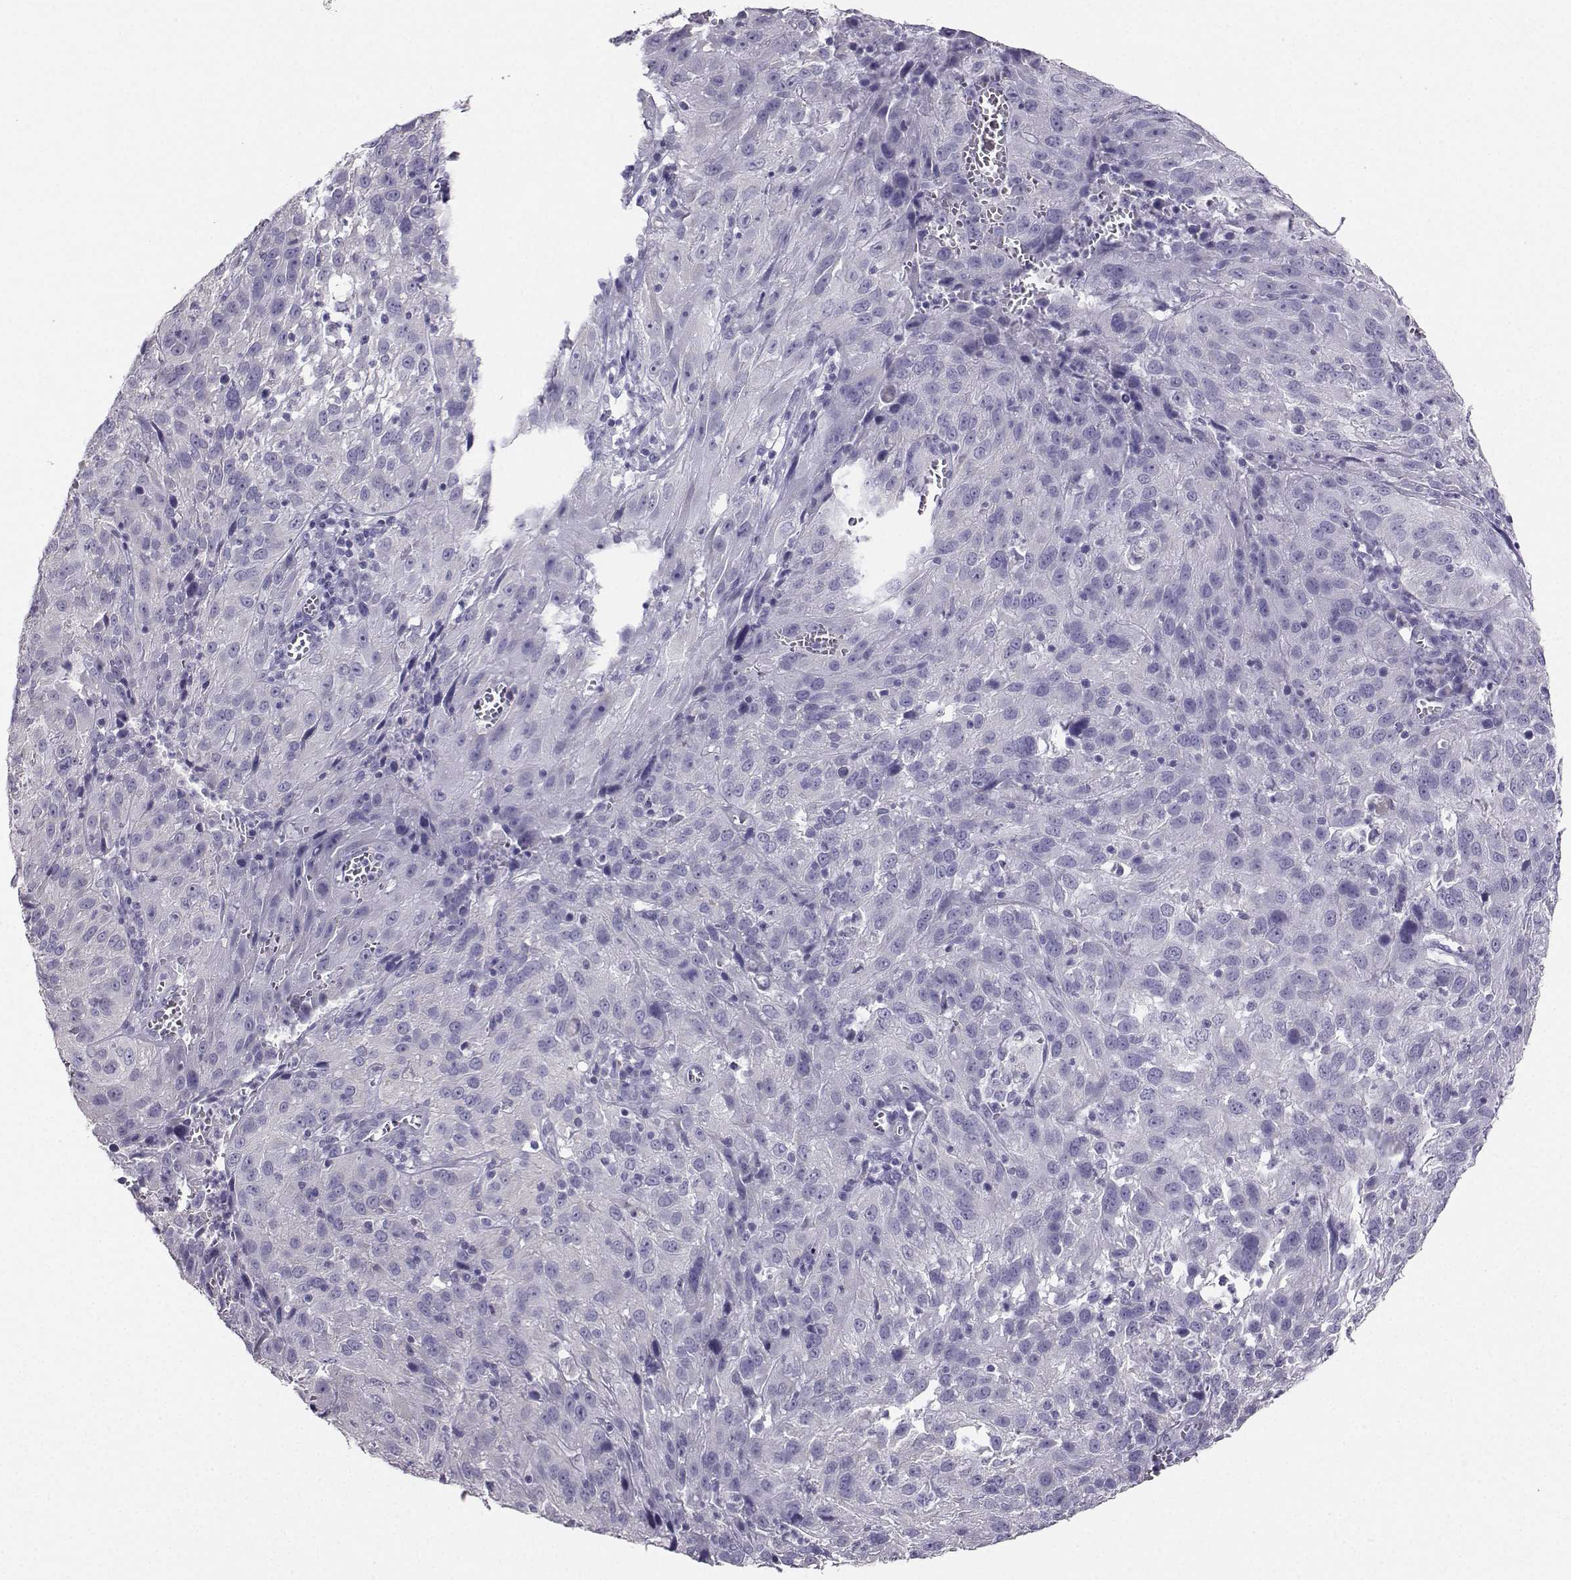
{"staining": {"intensity": "negative", "quantity": "none", "location": "none"}, "tissue": "cervical cancer", "cell_type": "Tumor cells", "image_type": "cancer", "snomed": [{"axis": "morphology", "description": "Squamous cell carcinoma, NOS"}, {"axis": "topography", "description": "Cervix"}], "caption": "Immunohistochemistry (IHC) photomicrograph of neoplastic tissue: human cervical cancer stained with DAB (3,3'-diaminobenzidine) shows no significant protein expression in tumor cells.", "gene": "AVP", "patient": {"sex": "female", "age": 32}}